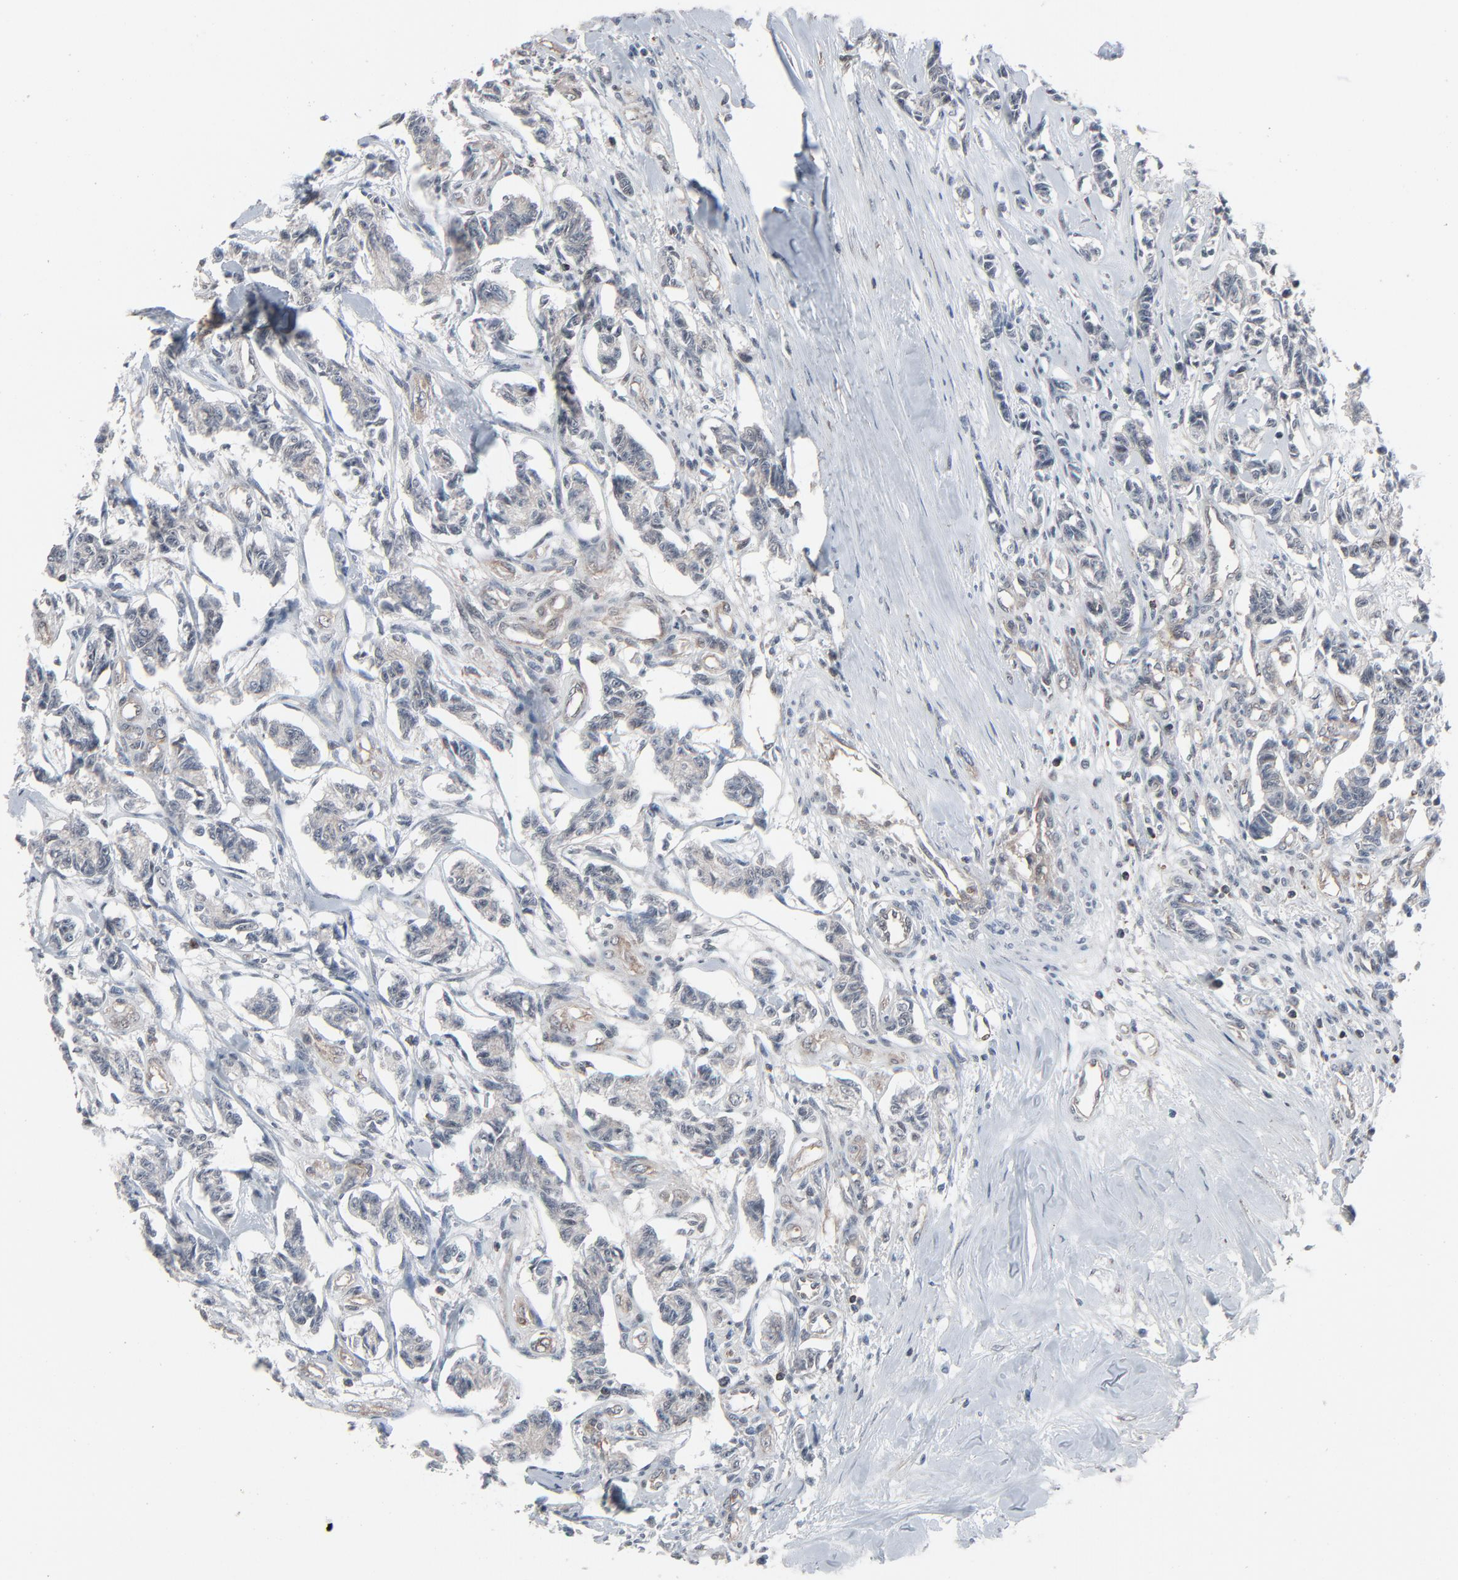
{"staining": {"intensity": "negative", "quantity": "none", "location": "none"}, "tissue": "renal cancer", "cell_type": "Tumor cells", "image_type": "cancer", "snomed": [{"axis": "morphology", "description": "Carcinoid, malignant, NOS"}, {"axis": "topography", "description": "Kidney"}], "caption": "An image of renal cancer (malignant carcinoid) stained for a protein exhibits no brown staining in tumor cells.", "gene": "OPTN", "patient": {"sex": "female", "age": 41}}